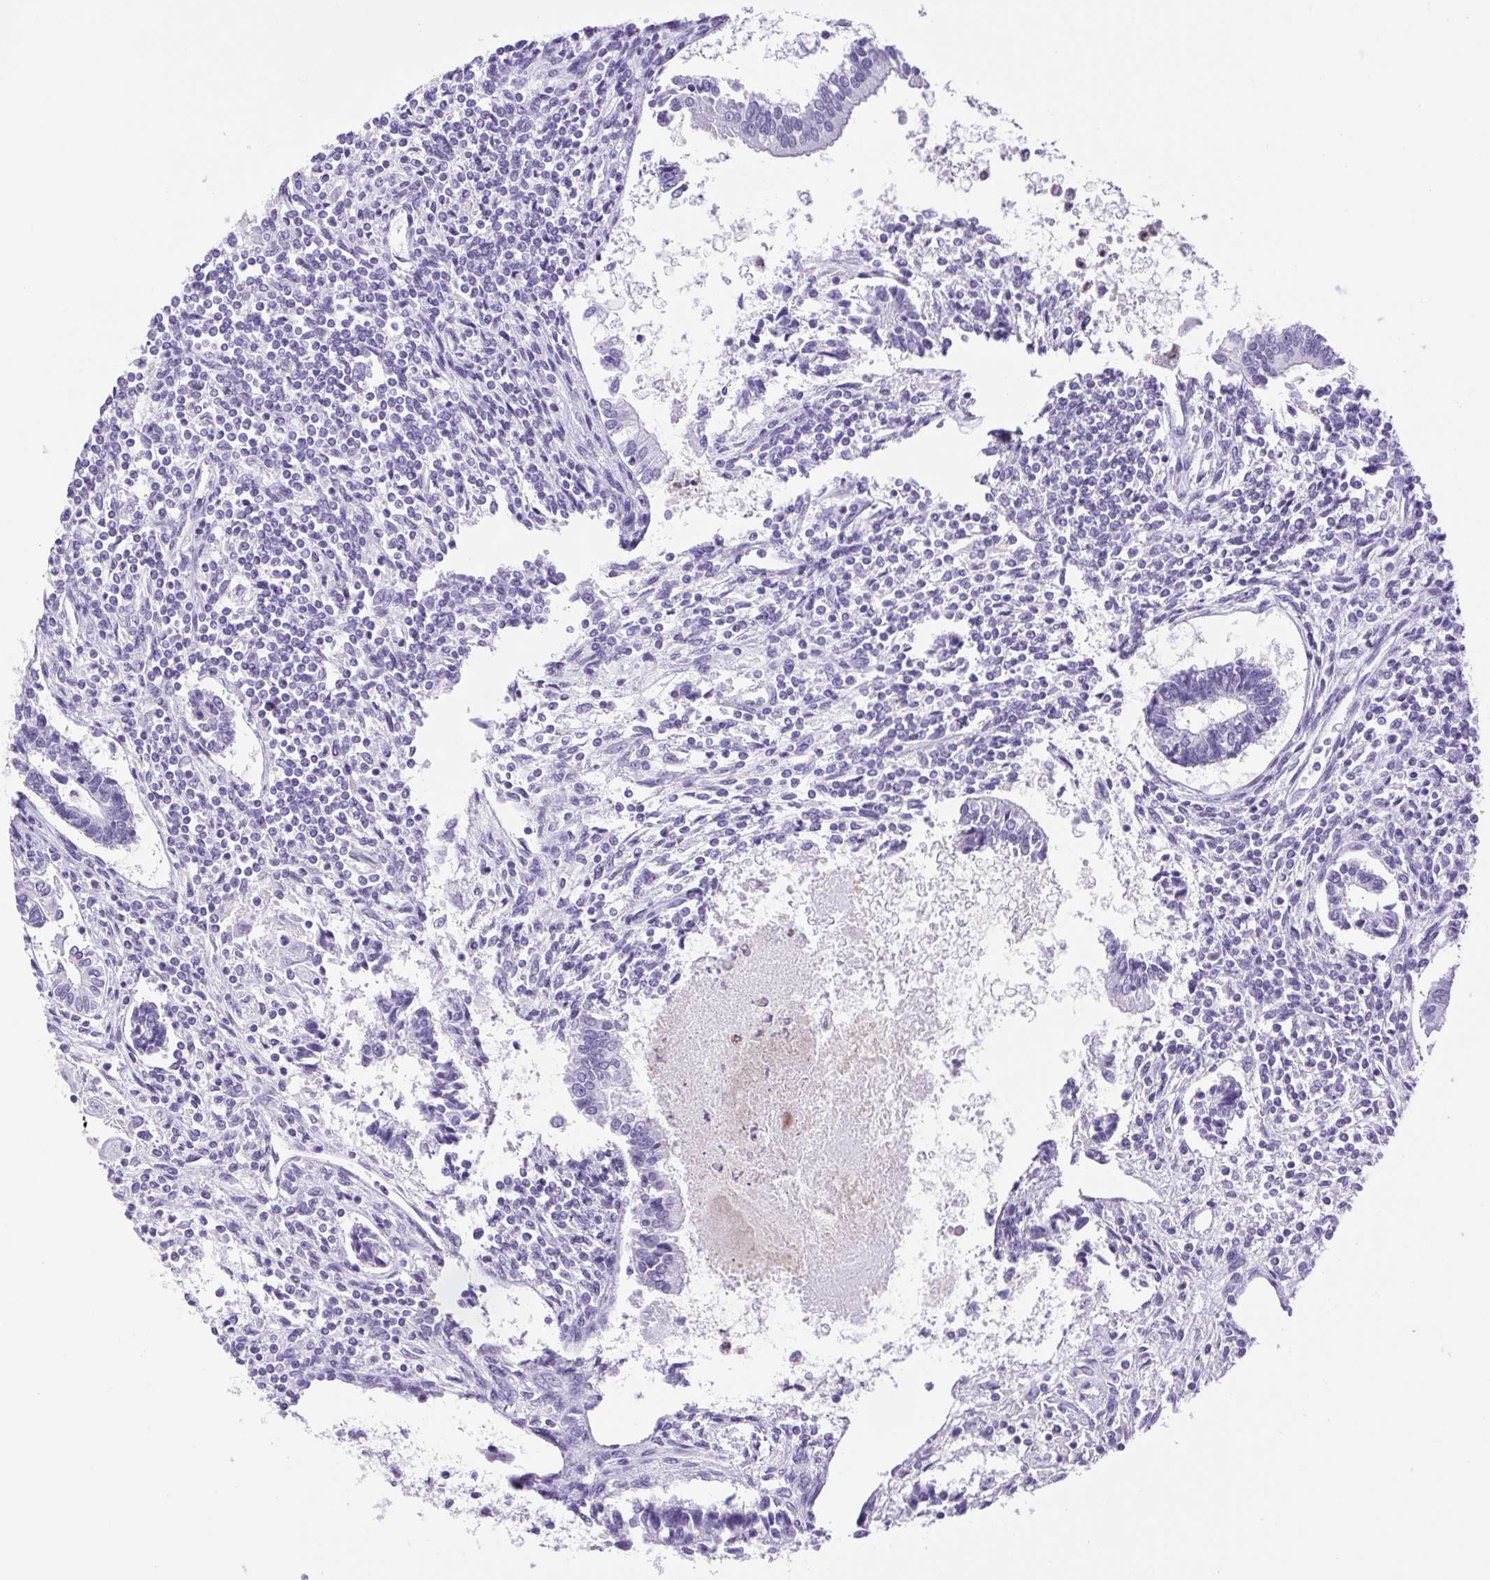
{"staining": {"intensity": "negative", "quantity": "none", "location": "none"}, "tissue": "testis cancer", "cell_type": "Tumor cells", "image_type": "cancer", "snomed": [{"axis": "morphology", "description": "Carcinoma, Embryonal, NOS"}, {"axis": "topography", "description": "Testis"}], "caption": "This is an immunohistochemistry photomicrograph of human testis cancer. There is no expression in tumor cells.", "gene": "FAM177B", "patient": {"sex": "male", "age": 37}}